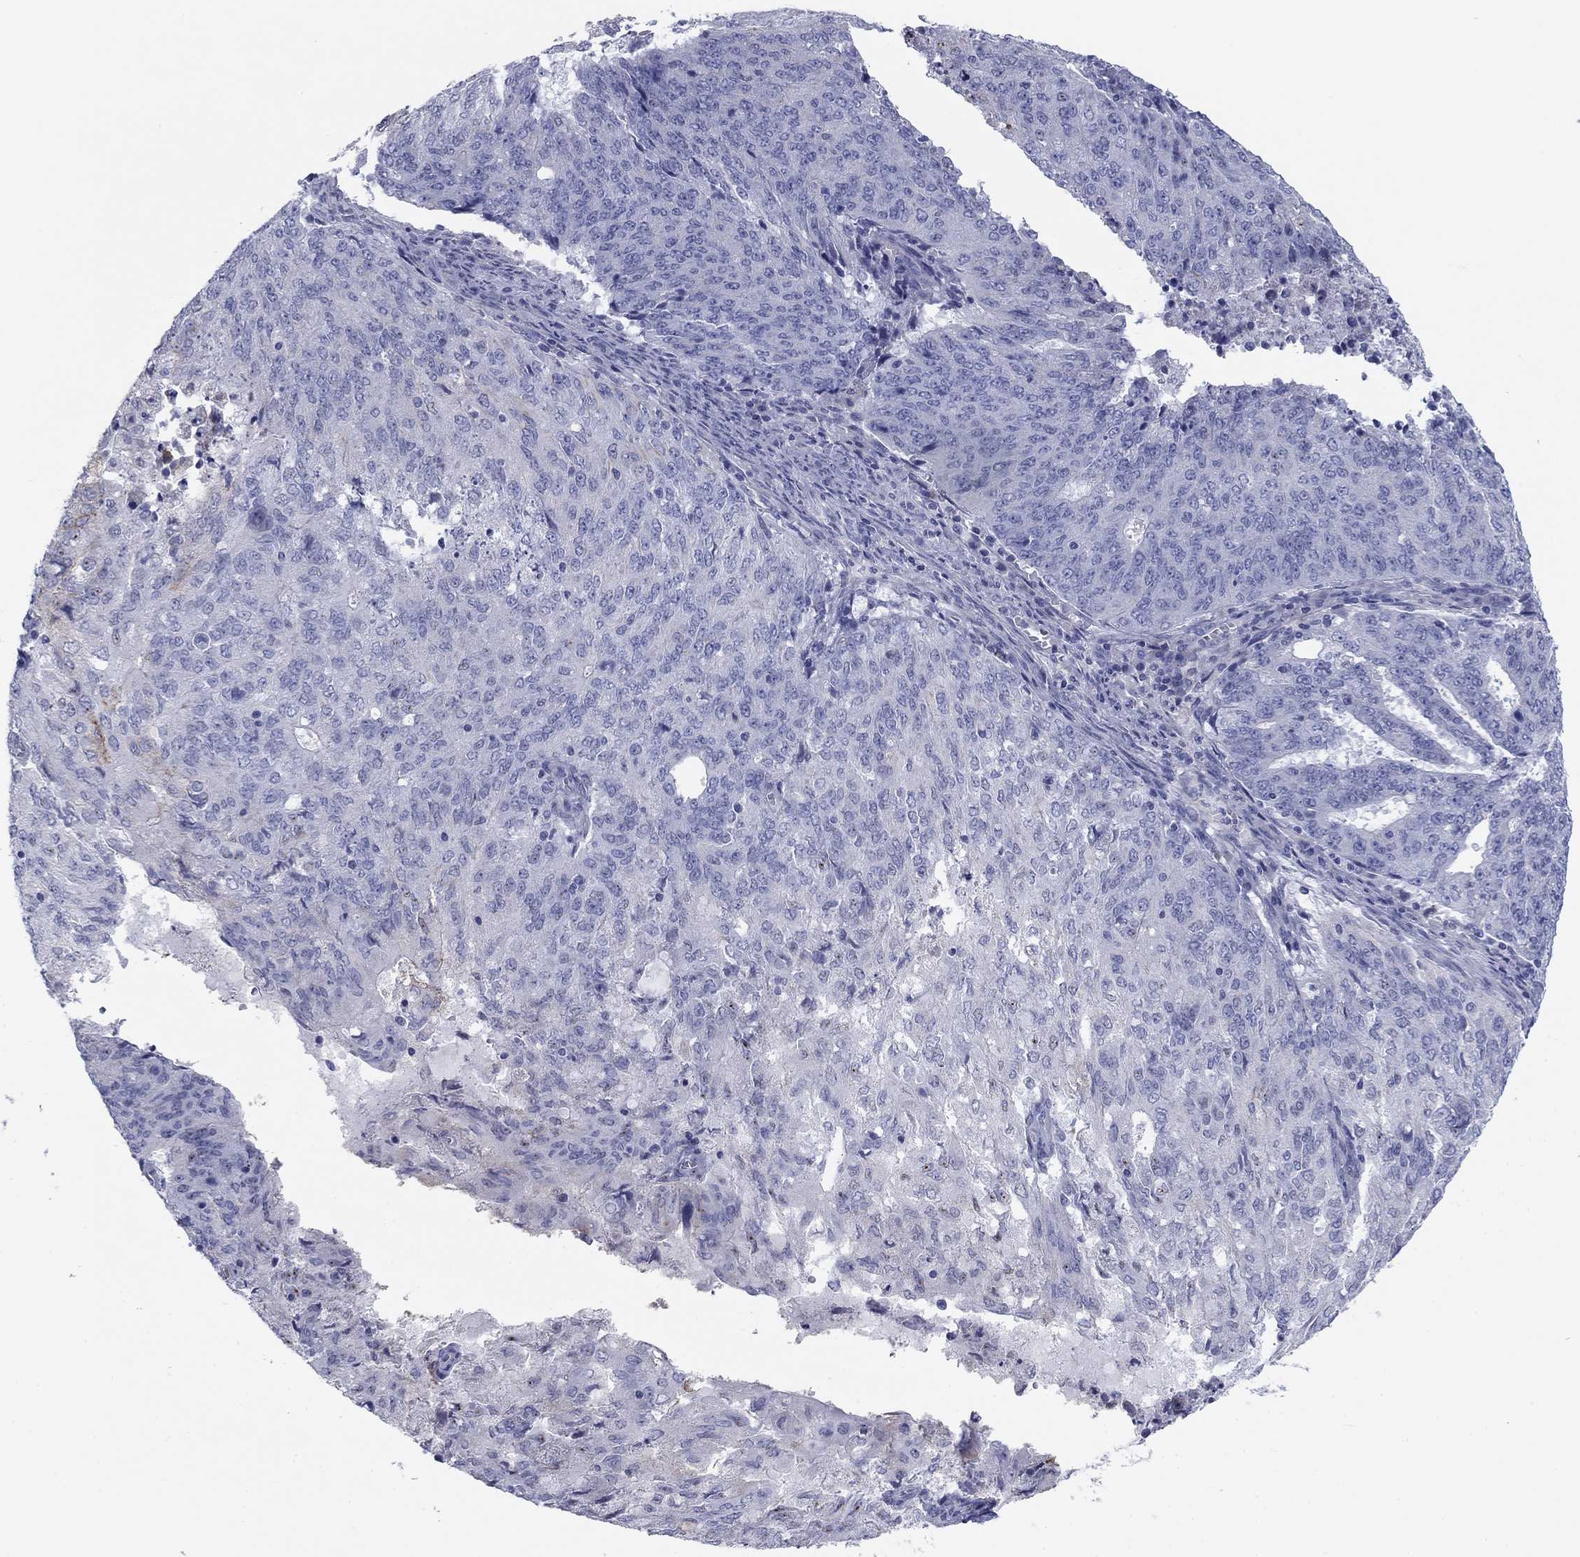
{"staining": {"intensity": "negative", "quantity": "none", "location": "none"}, "tissue": "endometrial cancer", "cell_type": "Tumor cells", "image_type": "cancer", "snomed": [{"axis": "morphology", "description": "Adenocarcinoma, NOS"}, {"axis": "topography", "description": "Endometrium"}], "caption": "Photomicrograph shows no protein staining in tumor cells of endometrial cancer tissue.", "gene": "SEPTIN3", "patient": {"sex": "female", "age": 82}}